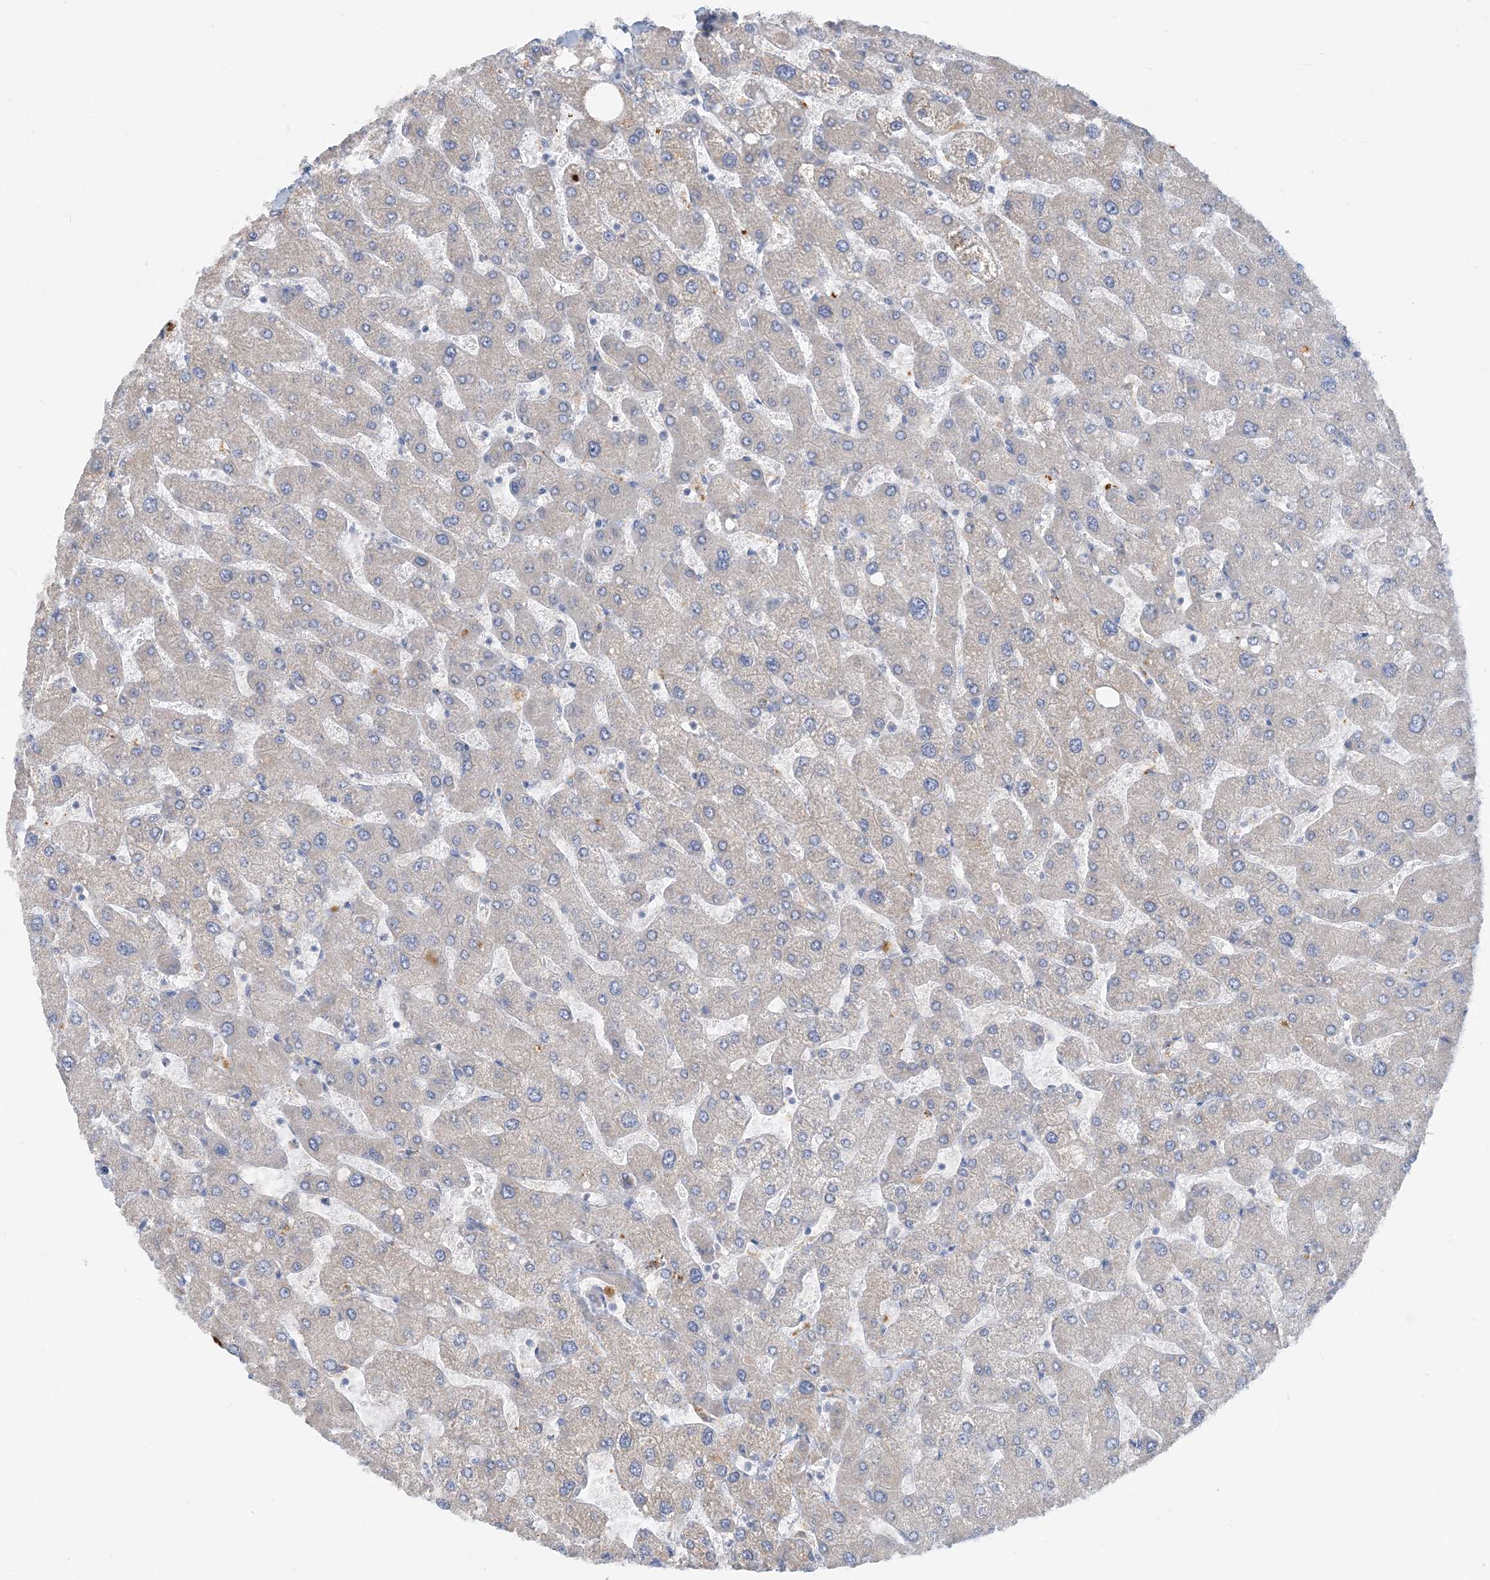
{"staining": {"intensity": "negative", "quantity": "none", "location": "none"}, "tissue": "liver", "cell_type": "Cholangiocytes", "image_type": "normal", "snomed": [{"axis": "morphology", "description": "Normal tissue, NOS"}, {"axis": "topography", "description": "Liver"}], "caption": "The micrograph displays no staining of cholangiocytes in unremarkable liver. Nuclei are stained in blue.", "gene": "ZCCHC12", "patient": {"sex": "male", "age": 55}}